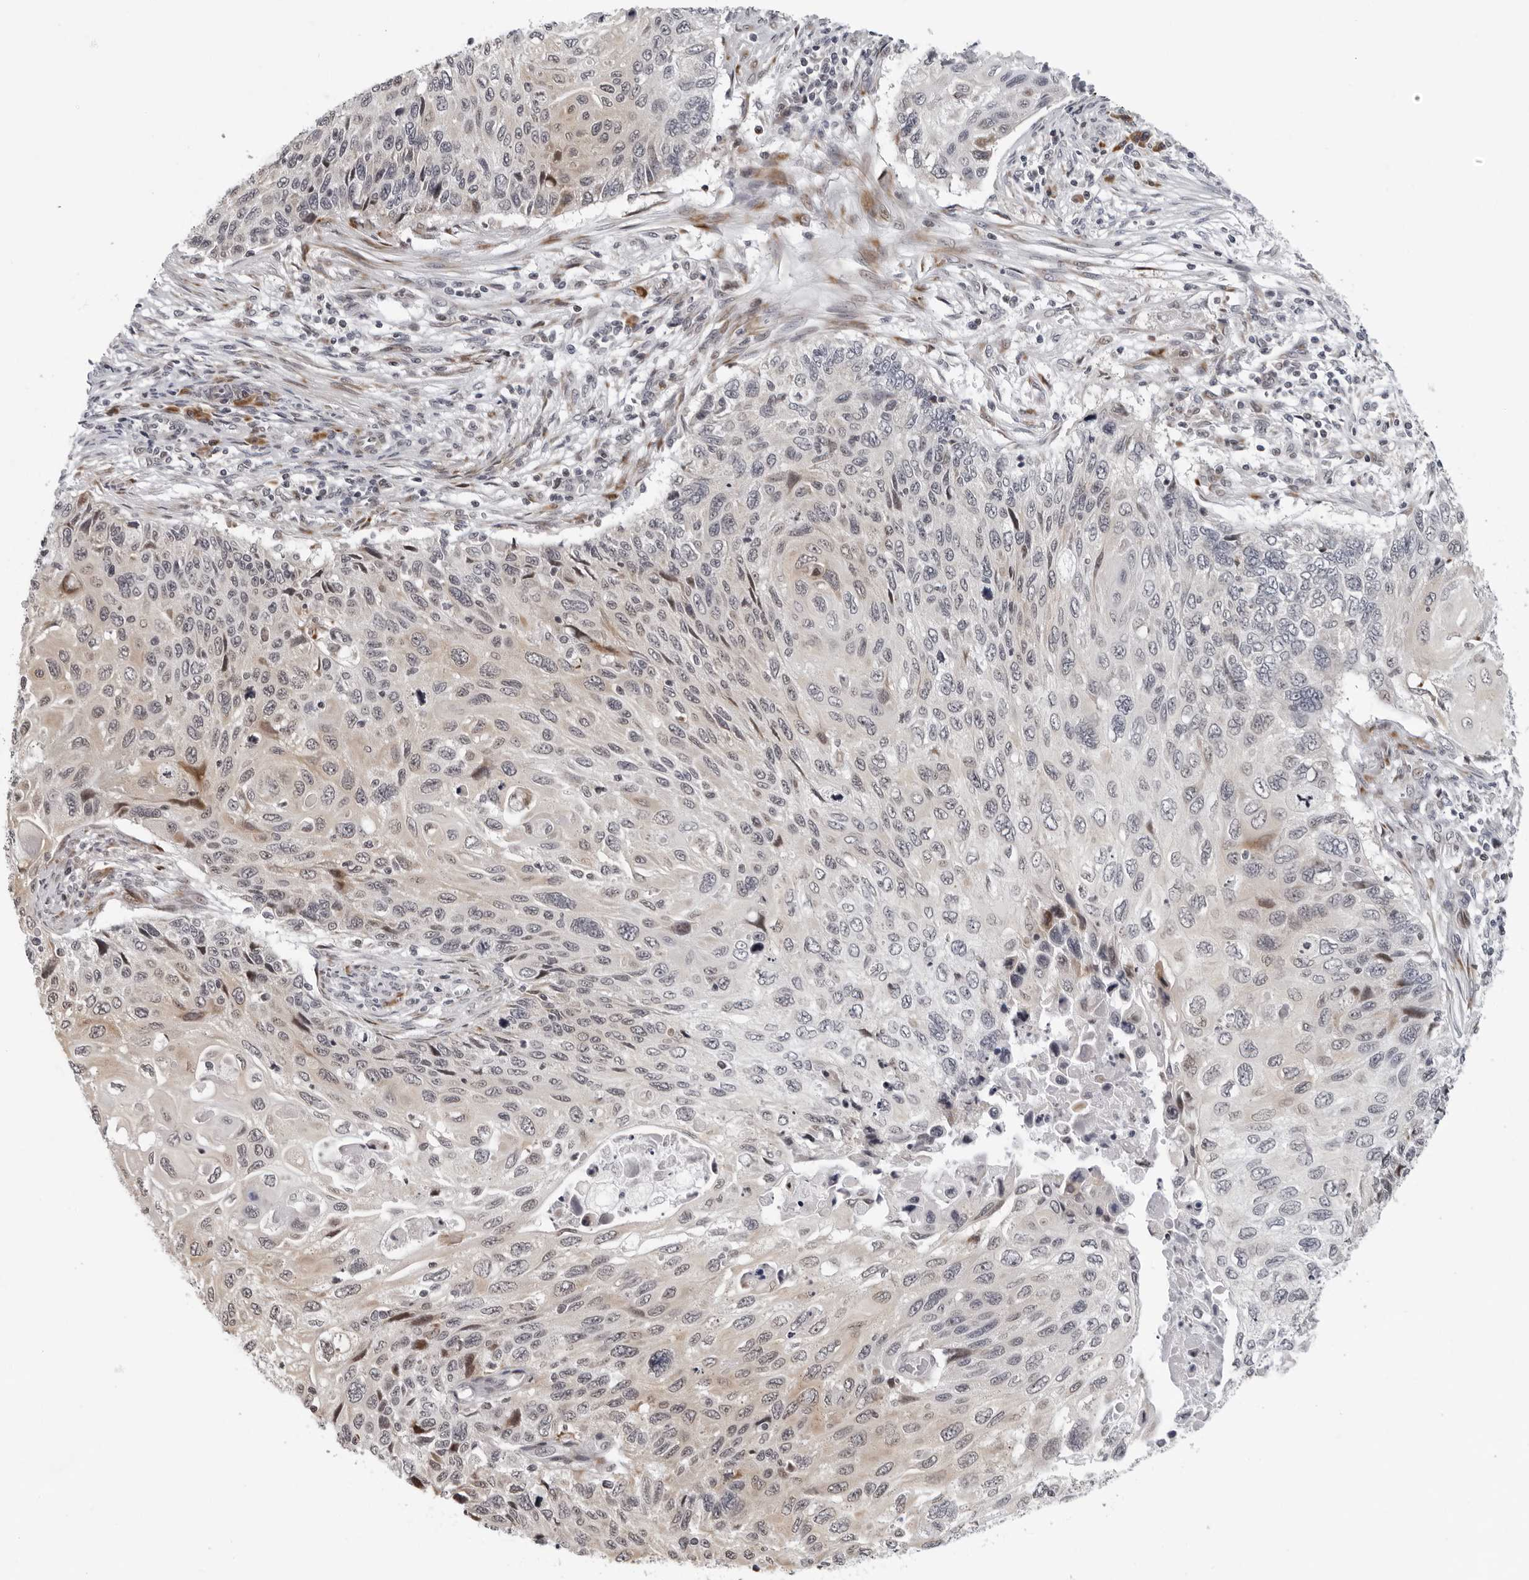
{"staining": {"intensity": "weak", "quantity": "<25%", "location": "cytoplasmic/membranous"}, "tissue": "cervical cancer", "cell_type": "Tumor cells", "image_type": "cancer", "snomed": [{"axis": "morphology", "description": "Squamous cell carcinoma, NOS"}, {"axis": "topography", "description": "Cervix"}], "caption": "An image of human cervical cancer (squamous cell carcinoma) is negative for staining in tumor cells.", "gene": "PIP4K2C", "patient": {"sex": "female", "age": 70}}